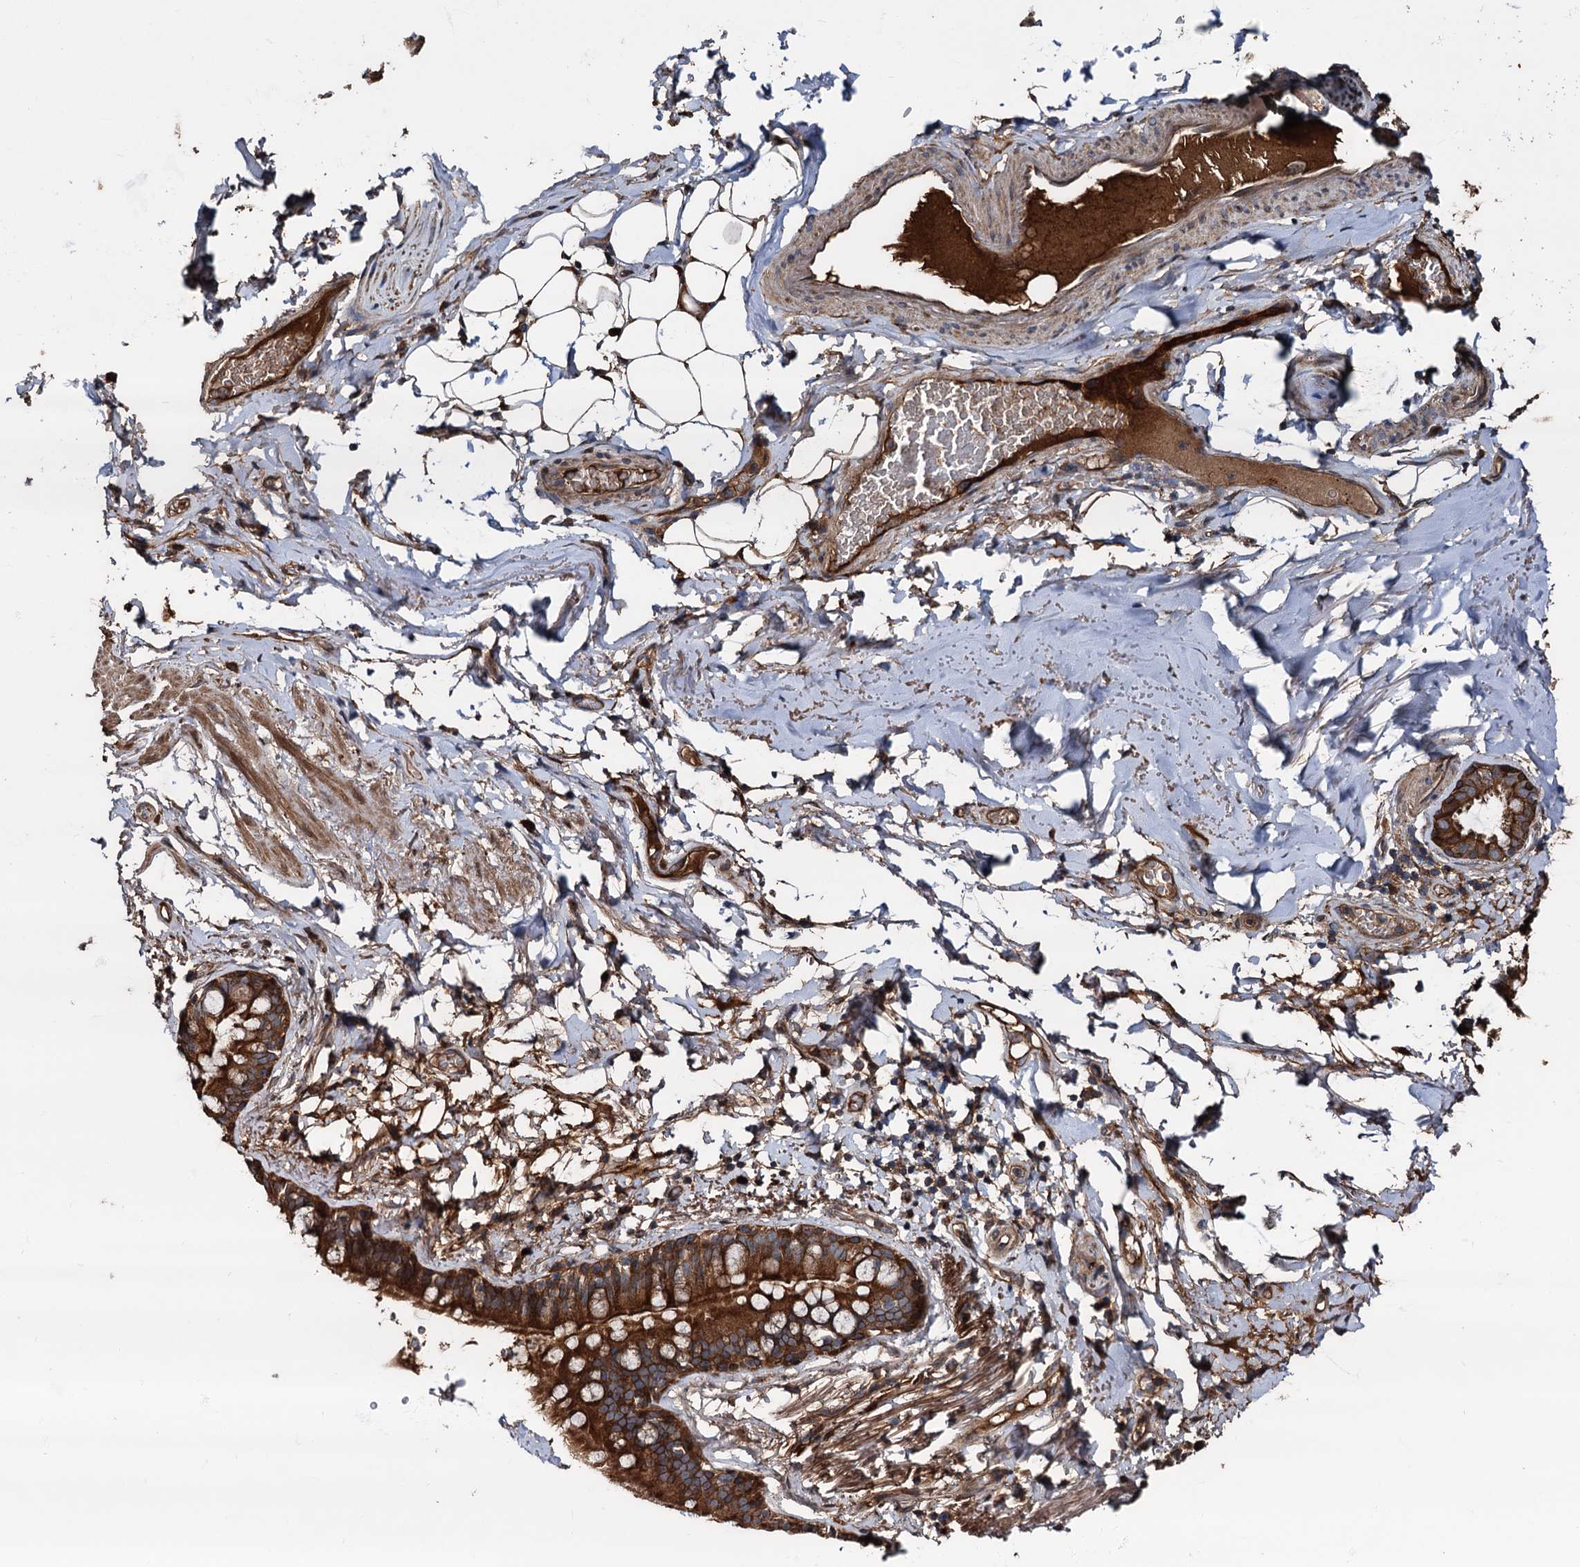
{"staining": {"intensity": "moderate", "quantity": ">75%", "location": "cytoplasmic/membranous"}, "tissue": "adipose tissue", "cell_type": "Adipocytes", "image_type": "normal", "snomed": [{"axis": "morphology", "description": "Normal tissue, NOS"}, {"axis": "topography", "description": "Lymph node"}, {"axis": "topography", "description": "Bronchus"}], "caption": "Adipocytes demonstrate medium levels of moderate cytoplasmic/membranous positivity in approximately >75% of cells in benign human adipose tissue.", "gene": "PEX5", "patient": {"sex": "male", "age": 63}}